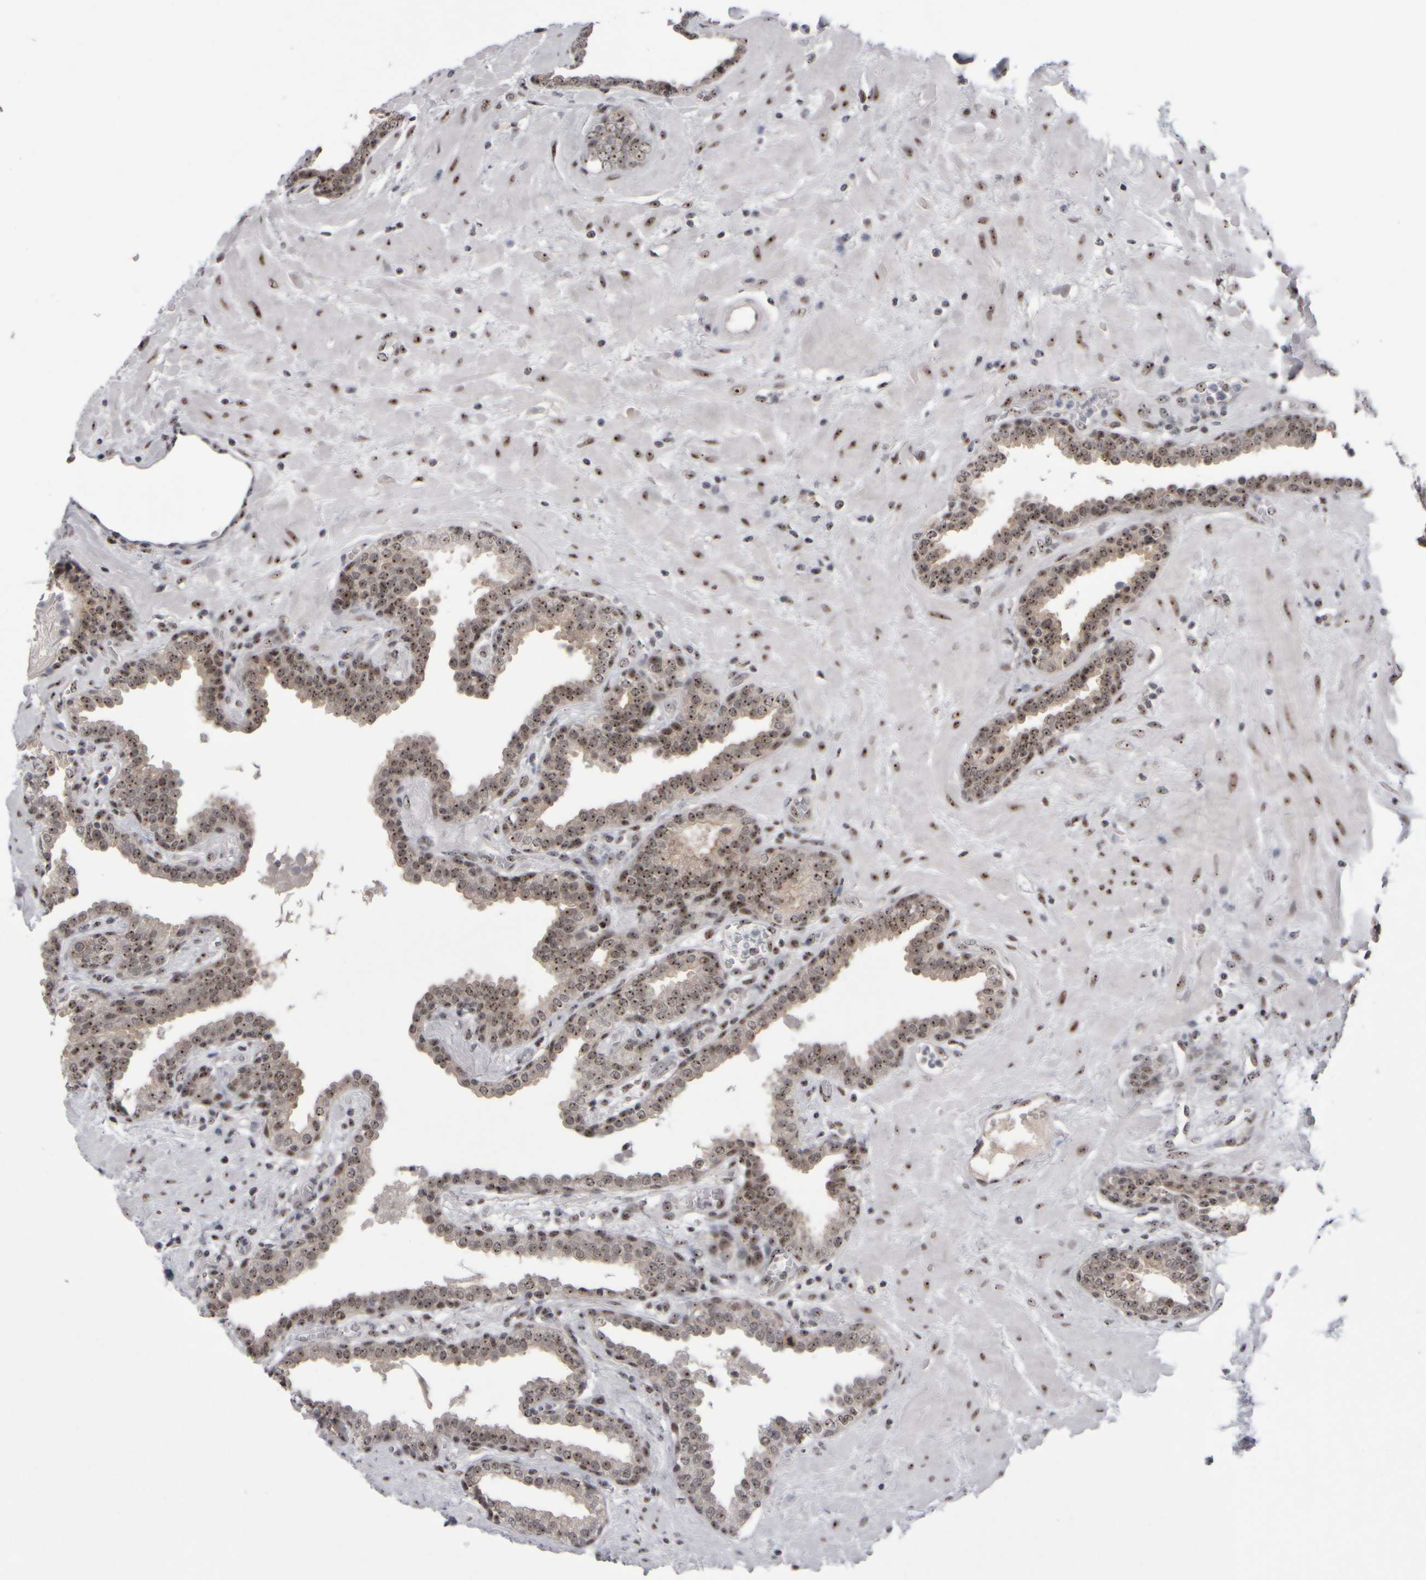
{"staining": {"intensity": "moderate", "quantity": ">75%", "location": "cytoplasmic/membranous,nuclear"}, "tissue": "prostate", "cell_type": "Glandular cells", "image_type": "normal", "snomed": [{"axis": "morphology", "description": "Normal tissue, NOS"}, {"axis": "topography", "description": "Prostate"}], "caption": "Prostate stained with immunohistochemistry (IHC) exhibits moderate cytoplasmic/membranous,nuclear positivity in approximately >75% of glandular cells.", "gene": "SURF6", "patient": {"sex": "male", "age": 51}}